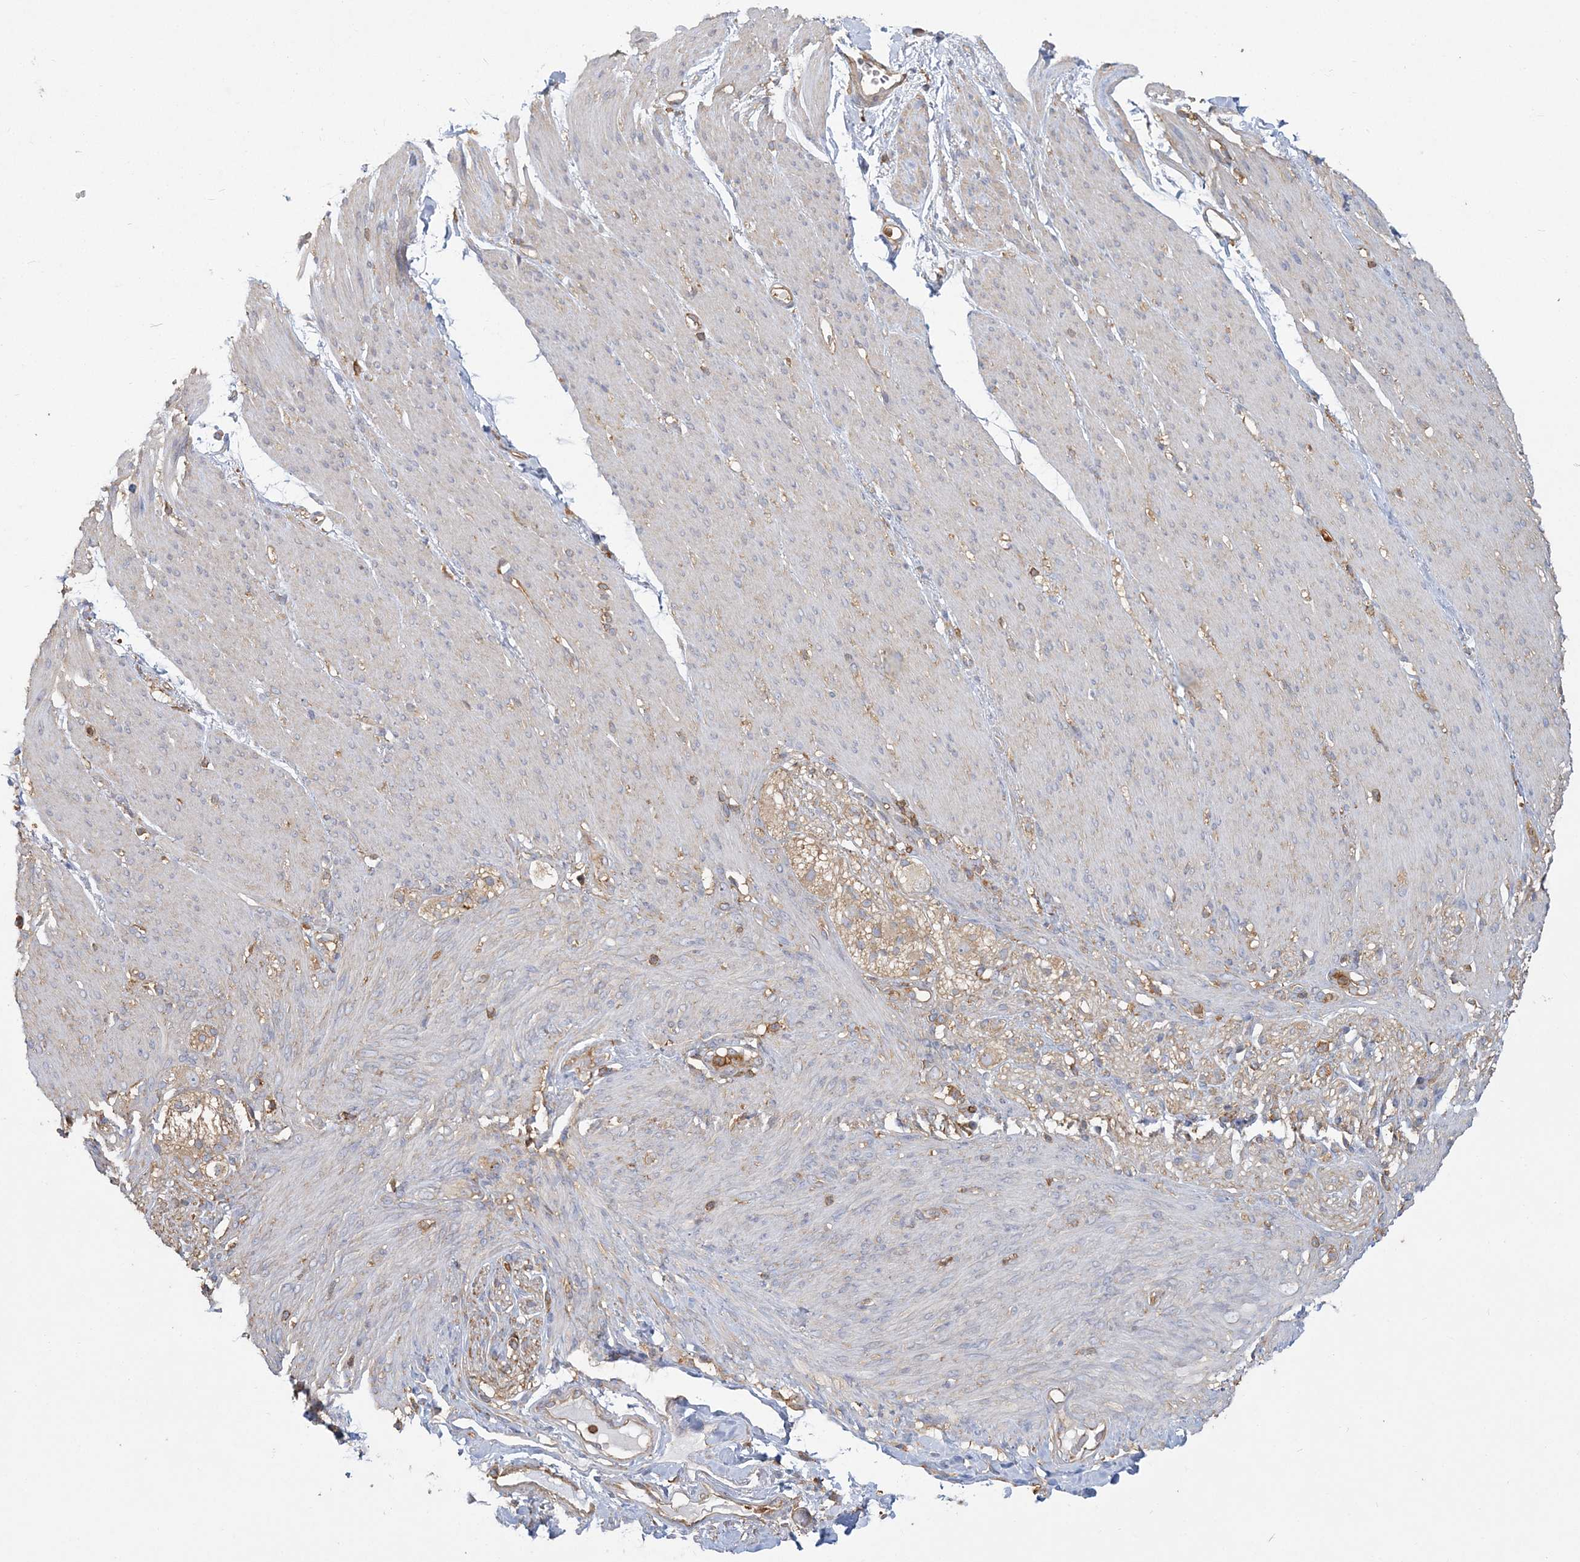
{"staining": {"intensity": "negative", "quantity": "none", "location": "none"}, "tissue": "soft tissue", "cell_type": "Chondrocytes", "image_type": "normal", "snomed": [{"axis": "morphology", "description": "Normal tissue, NOS"}, {"axis": "topography", "description": "Colon"}, {"axis": "topography", "description": "Peripheral nerve tissue"}], "caption": "This image is of unremarkable soft tissue stained with immunohistochemistry to label a protein in brown with the nuclei are counter-stained blue. There is no staining in chondrocytes. (DAB immunohistochemistry, high magnification).", "gene": "ANKS1A", "patient": {"sex": "female", "age": 61}}